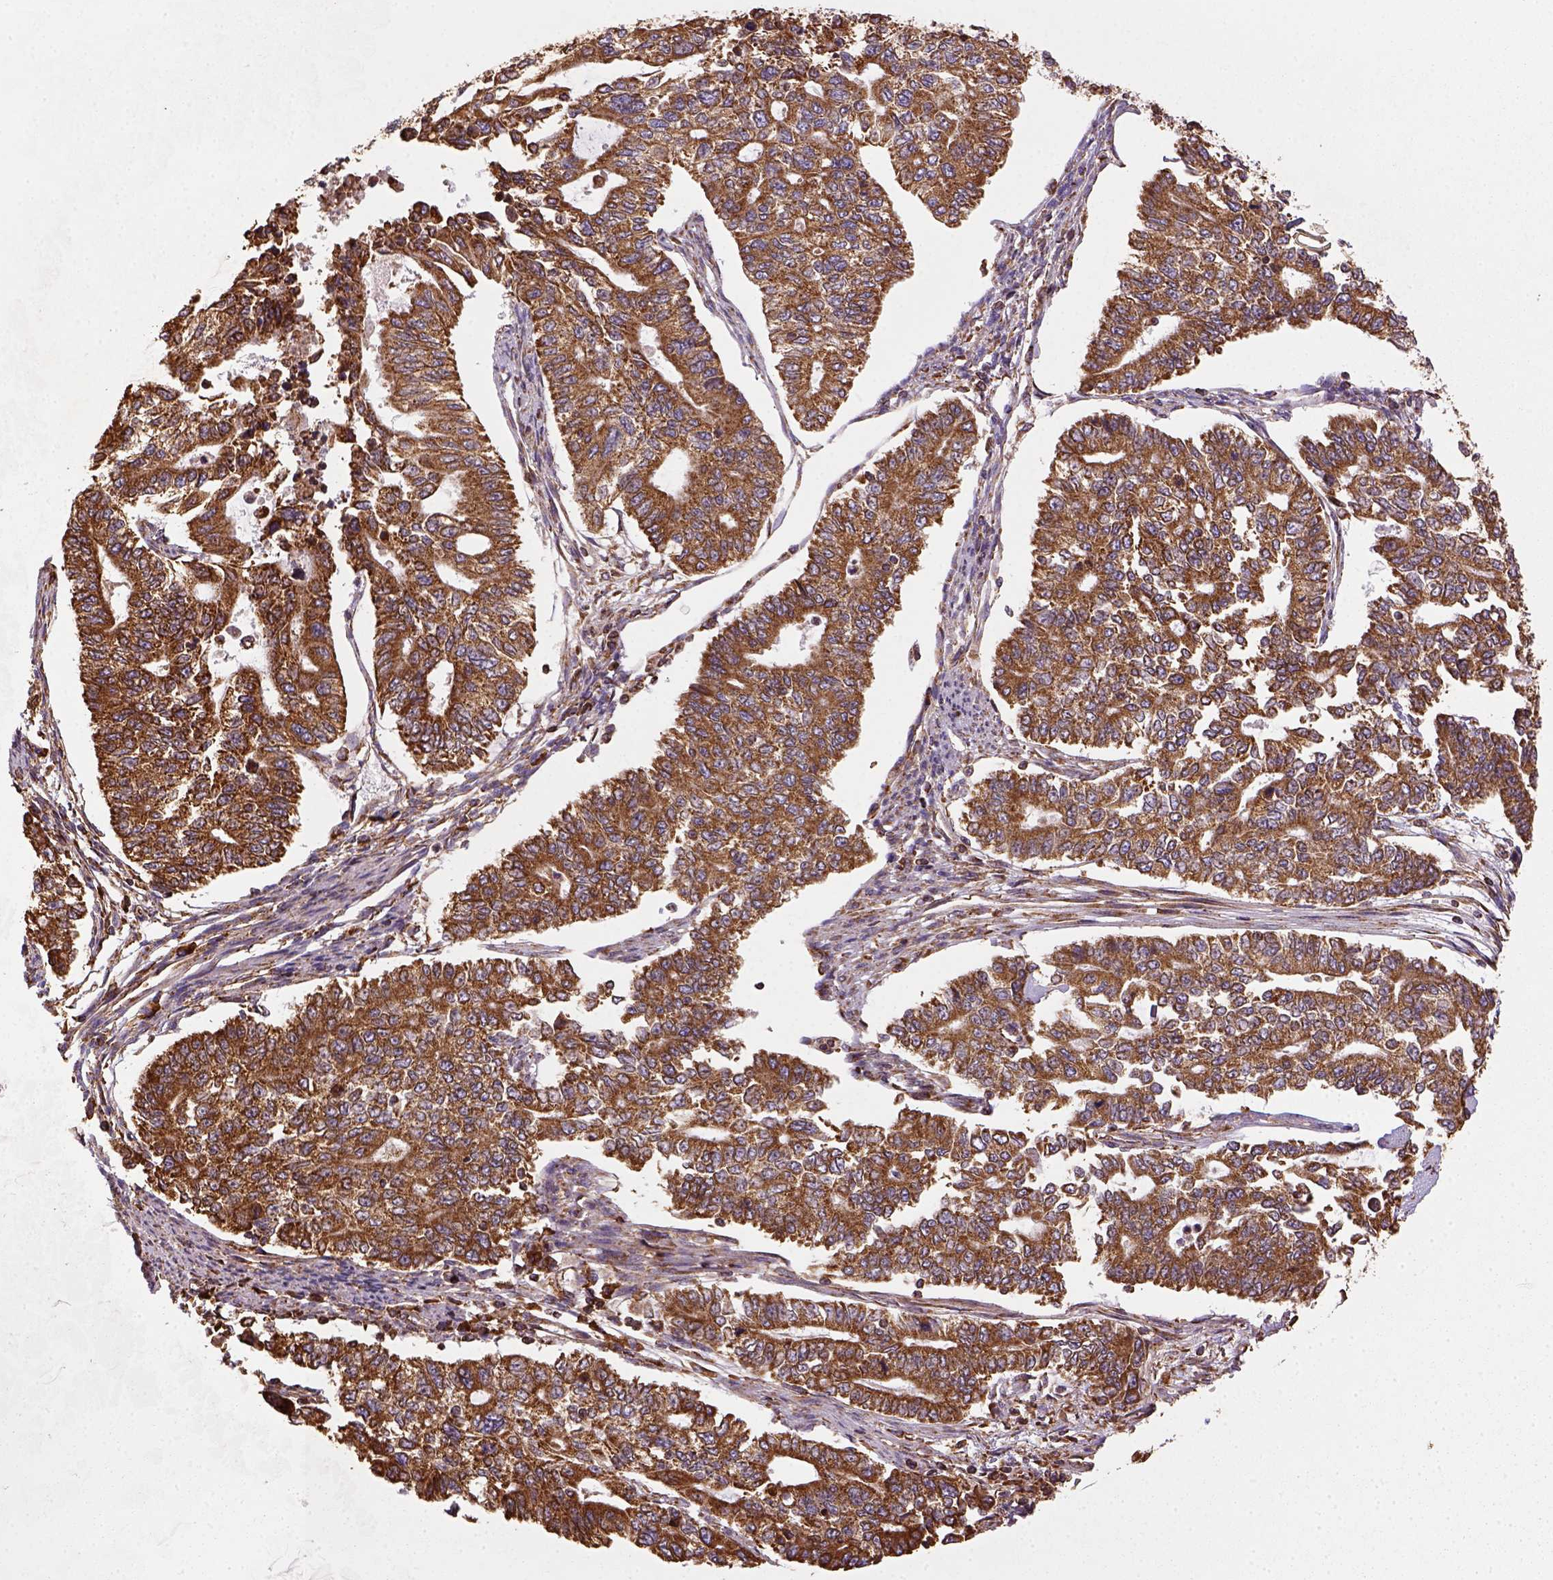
{"staining": {"intensity": "strong", "quantity": ">75%", "location": "cytoplasmic/membranous"}, "tissue": "endometrial cancer", "cell_type": "Tumor cells", "image_type": "cancer", "snomed": [{"axis": "morphology", "description": "Adenocarcinoma, NOS"}, {"axis": "topography", "description": "Uterus"}], "caption": "Adenocarcinoma (endometrial) stained with a brown dye displays strong cytoplasmic/membranous positive staining in approximately >75% of tumor cells.", "gene": "MAPK8IP3", "patient": {"sex": "female", "age": 59}}